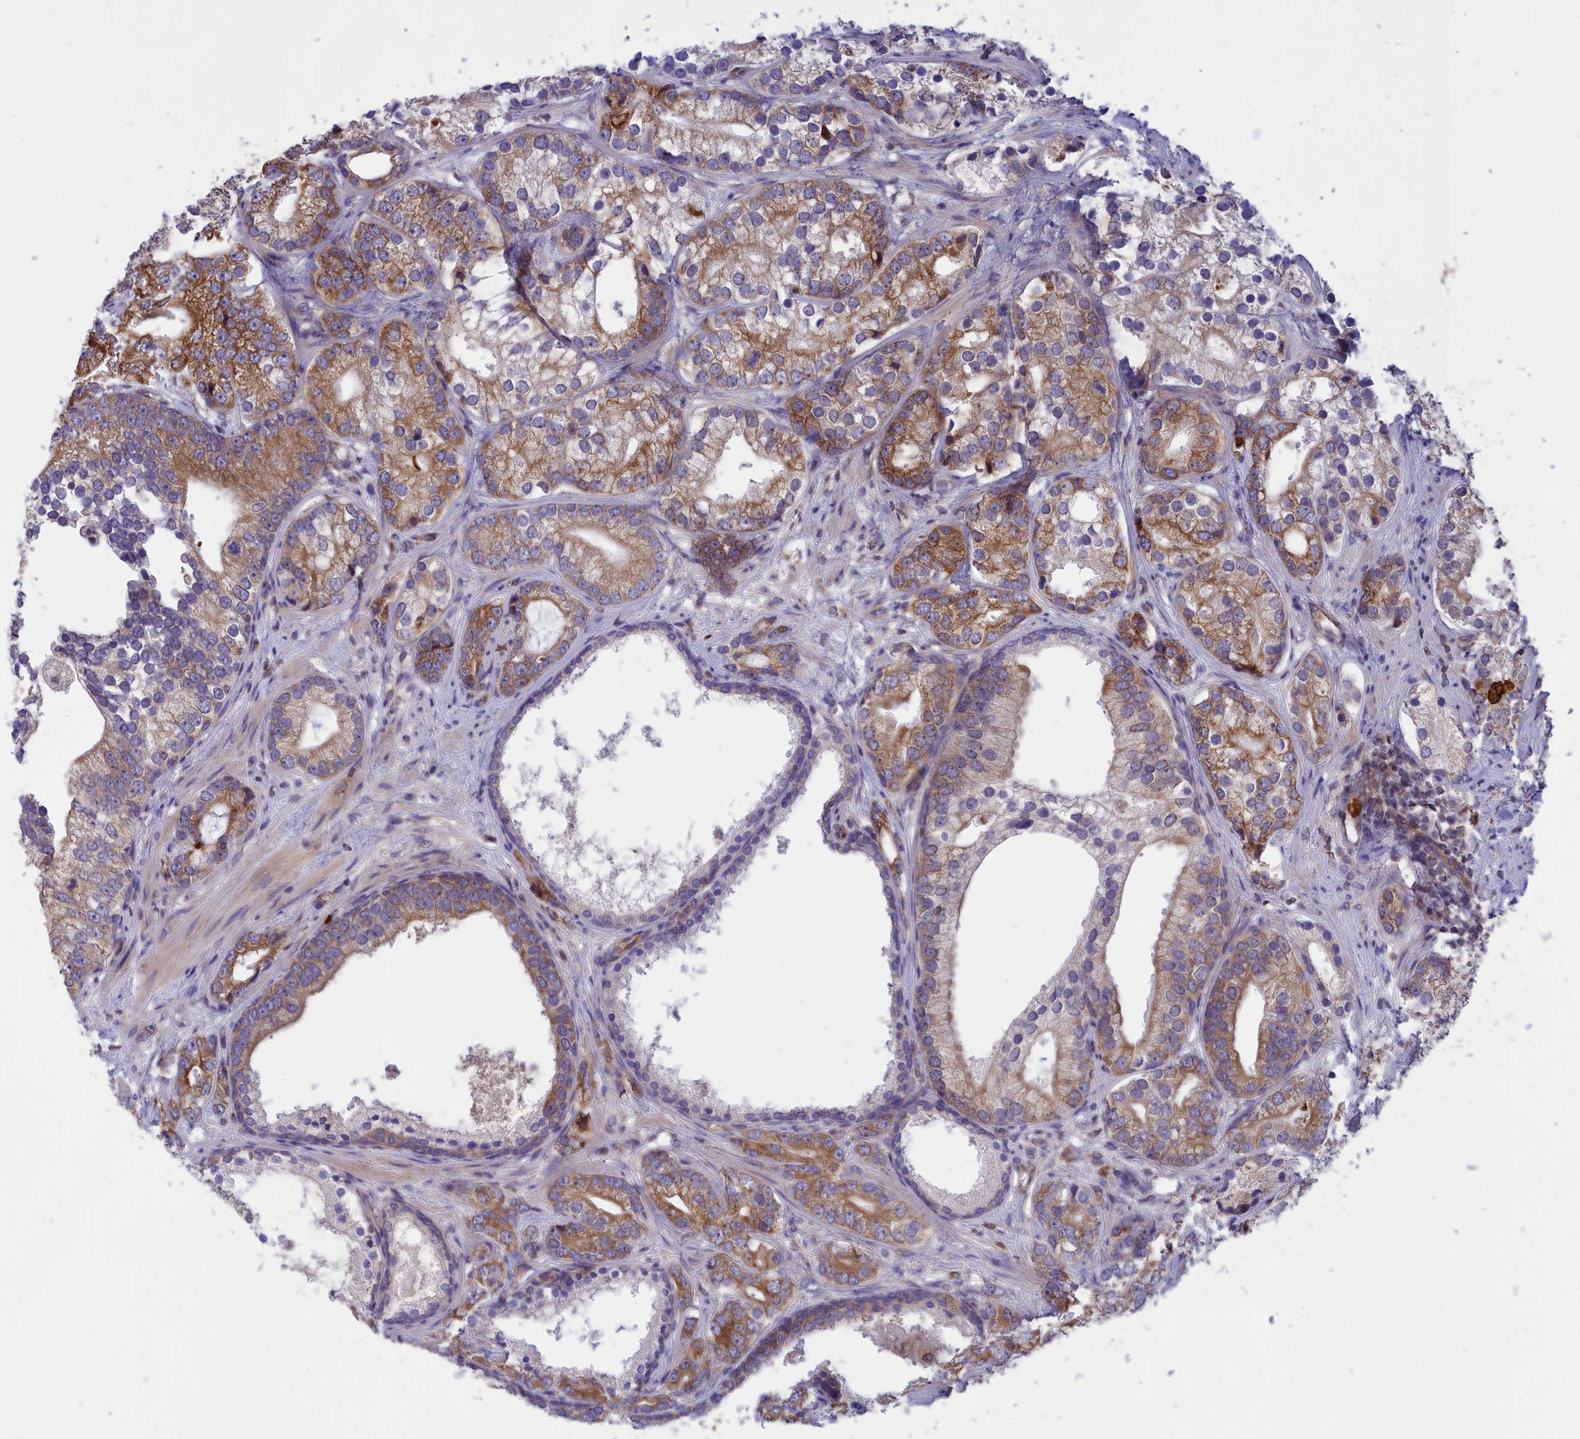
{"staining": {"intensity": "moderate", "quantity": ">75%", "location": "cytoplasmic/membranous"}, "tissue": "prostate cancer", "cell_type": "Tumor cells", "image_type": "cancer", "snomed": [{"axis": "morphology", "description": "Adenocarcinoma, High grade"}, {"axis": "topography", "description": "Prostate"}], "caption": "Immunohistochemistry (IHC) histopathology image of prostate cancer (high-grade adenocarcinoma) stained for a protein (brown), which shows medium levels of moderate cytoplasmic/membranous staining in approximately >75% of tumor cells.", "gene": "PKHD1L1", "patient": {"sex": "male", "age": 75}}